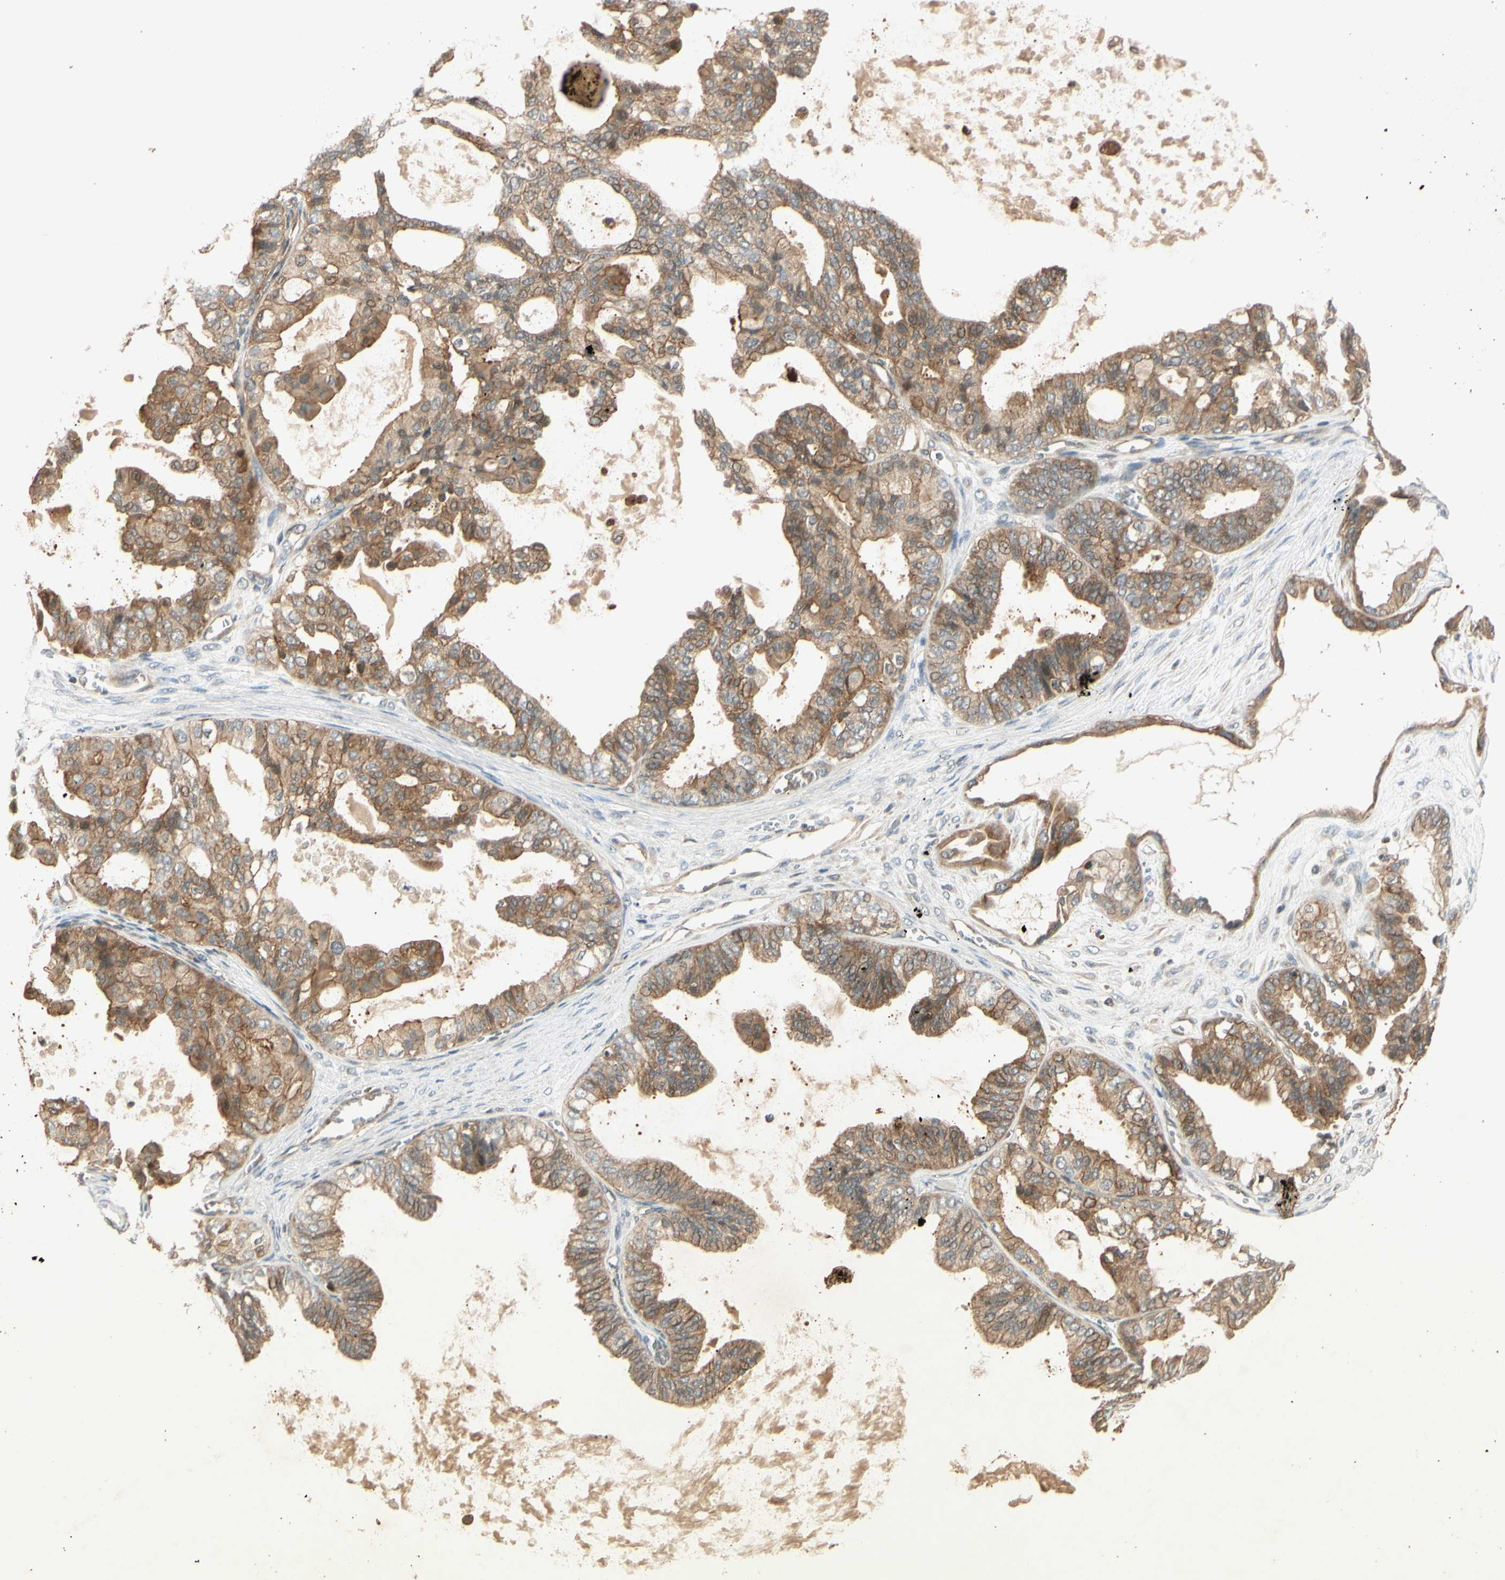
{"staining": {"intensity": "moderate", "quantity": ">75%", "location": "cytoplasmic/membranous"}, "tissue": "ovarian cancer", "cell_type": "Tumor cells", "image_type": "cancer", "snomed": [{"axis": "morphology", "description": "Carcinoma, NOS"}, {"axis": "morphology", "description": "Carcinoma, endometroid"}, {"axis": "topography", "description": "Ovary"}], "caption": "Immunohistochemical staining of carcinoma (ovarian) displays moderate cytoplasmic/membranous protein positivity in approximately >75% of tumor cells. (Stains: DAB (3,3'-diaminobenzidine) in brown, nuclei in blue, Microscopy: brightfield microscopy at high magnification).", "gene": "EPHA8", "patient": {"sex": "female", "age": 50}}